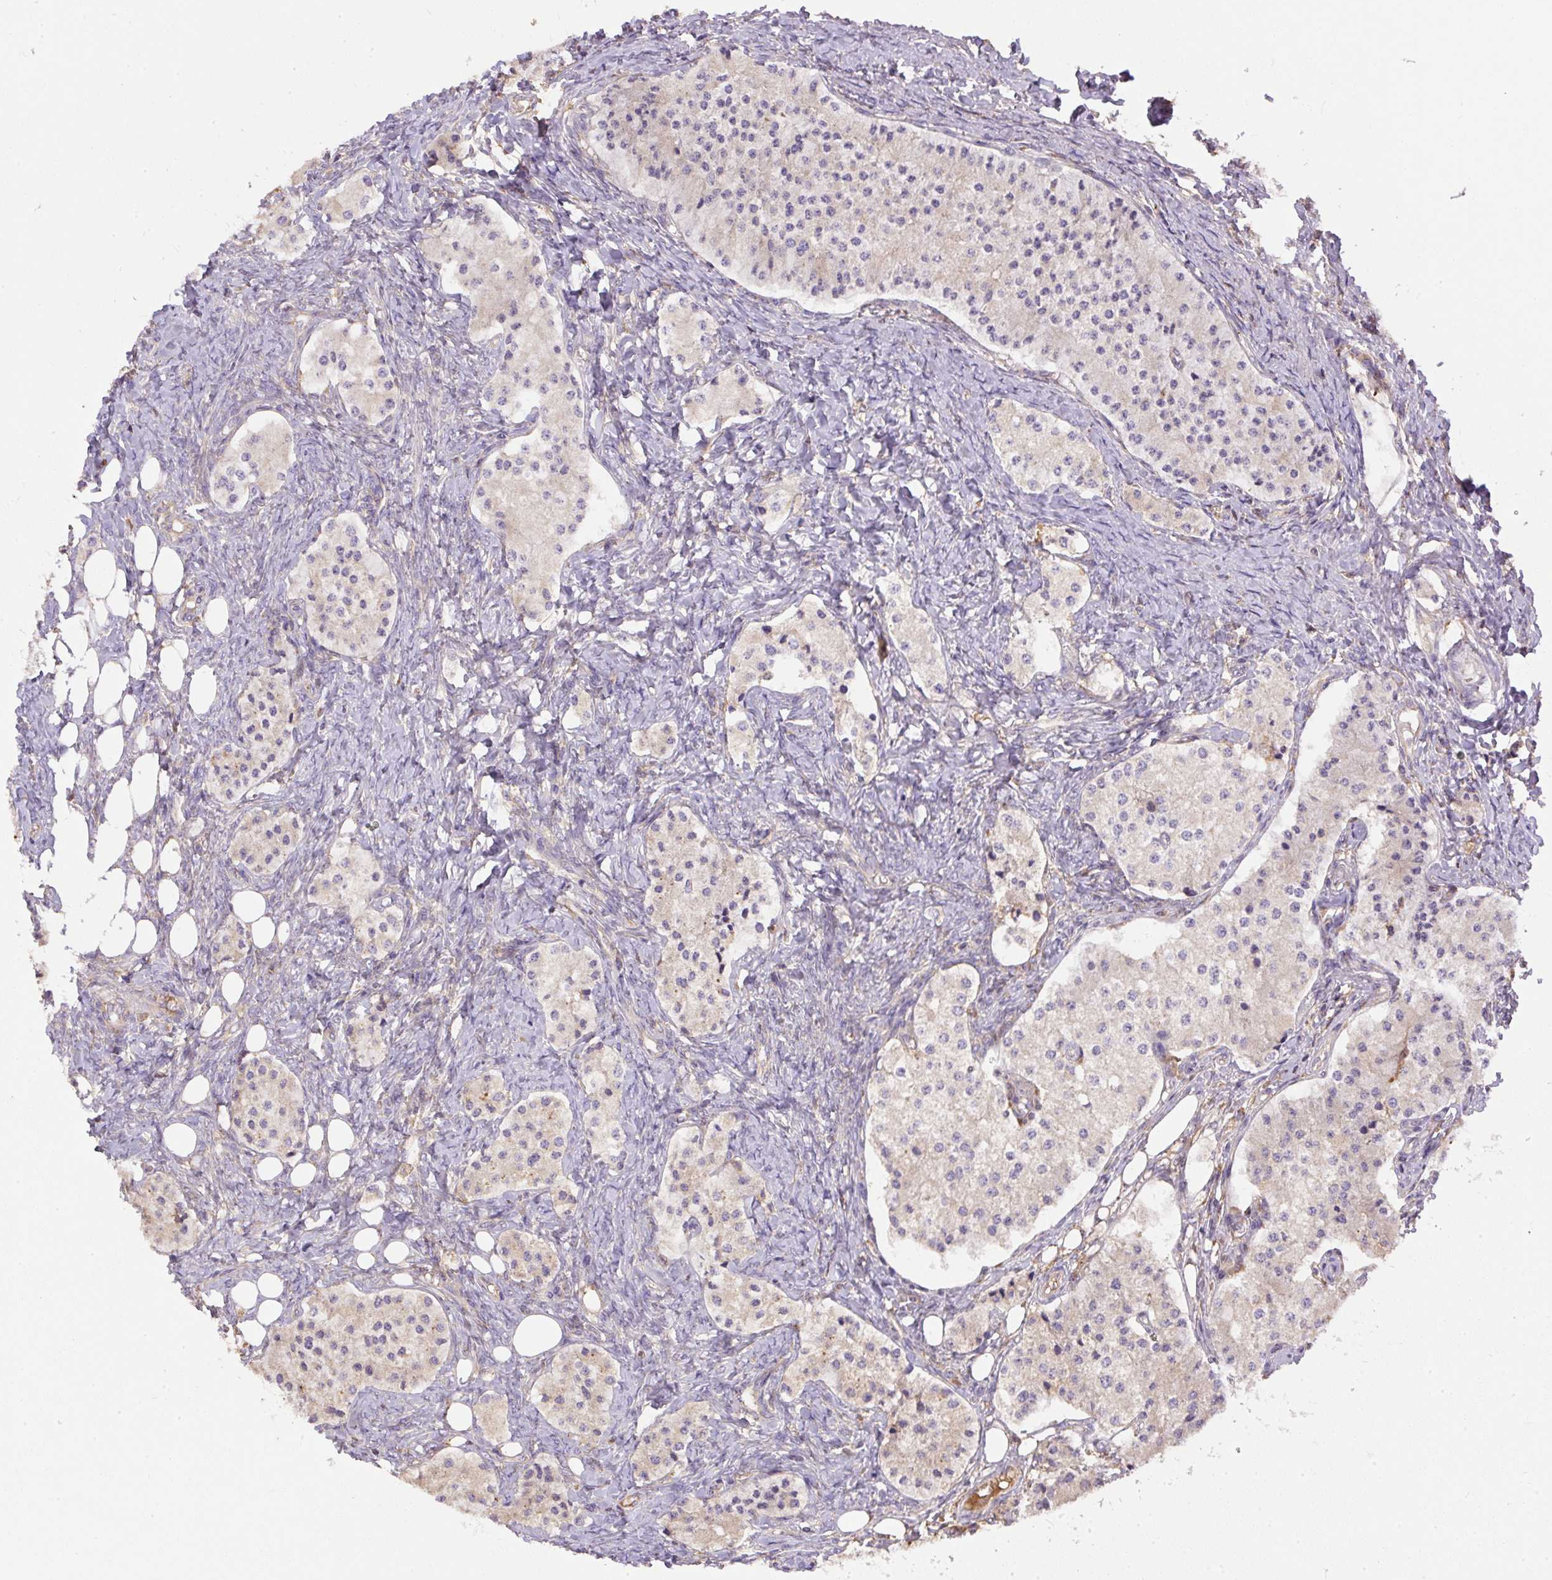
{"staining": {"intensity": "moderate", "quantity": "<25%", "location": "cytoplasmic/membranous"}, "tissue": "carcinoid", "cell_type": "Tumor cells", "image_type": "cancer", "snomed": [{"axis": "morphology", "description": "Carcinoid, malignant, NOS"}, {"axis": "topography", "description": "Colon"}], "caption": "A micrograph of malignant carcinoid stained for a protein exhibits moderate cytoplasmic/membranous brown staining in tumor cells. Nuclei are stained in blue.", "gene": "DAPK1", "patient": {"sex": "female", "age": 52}}